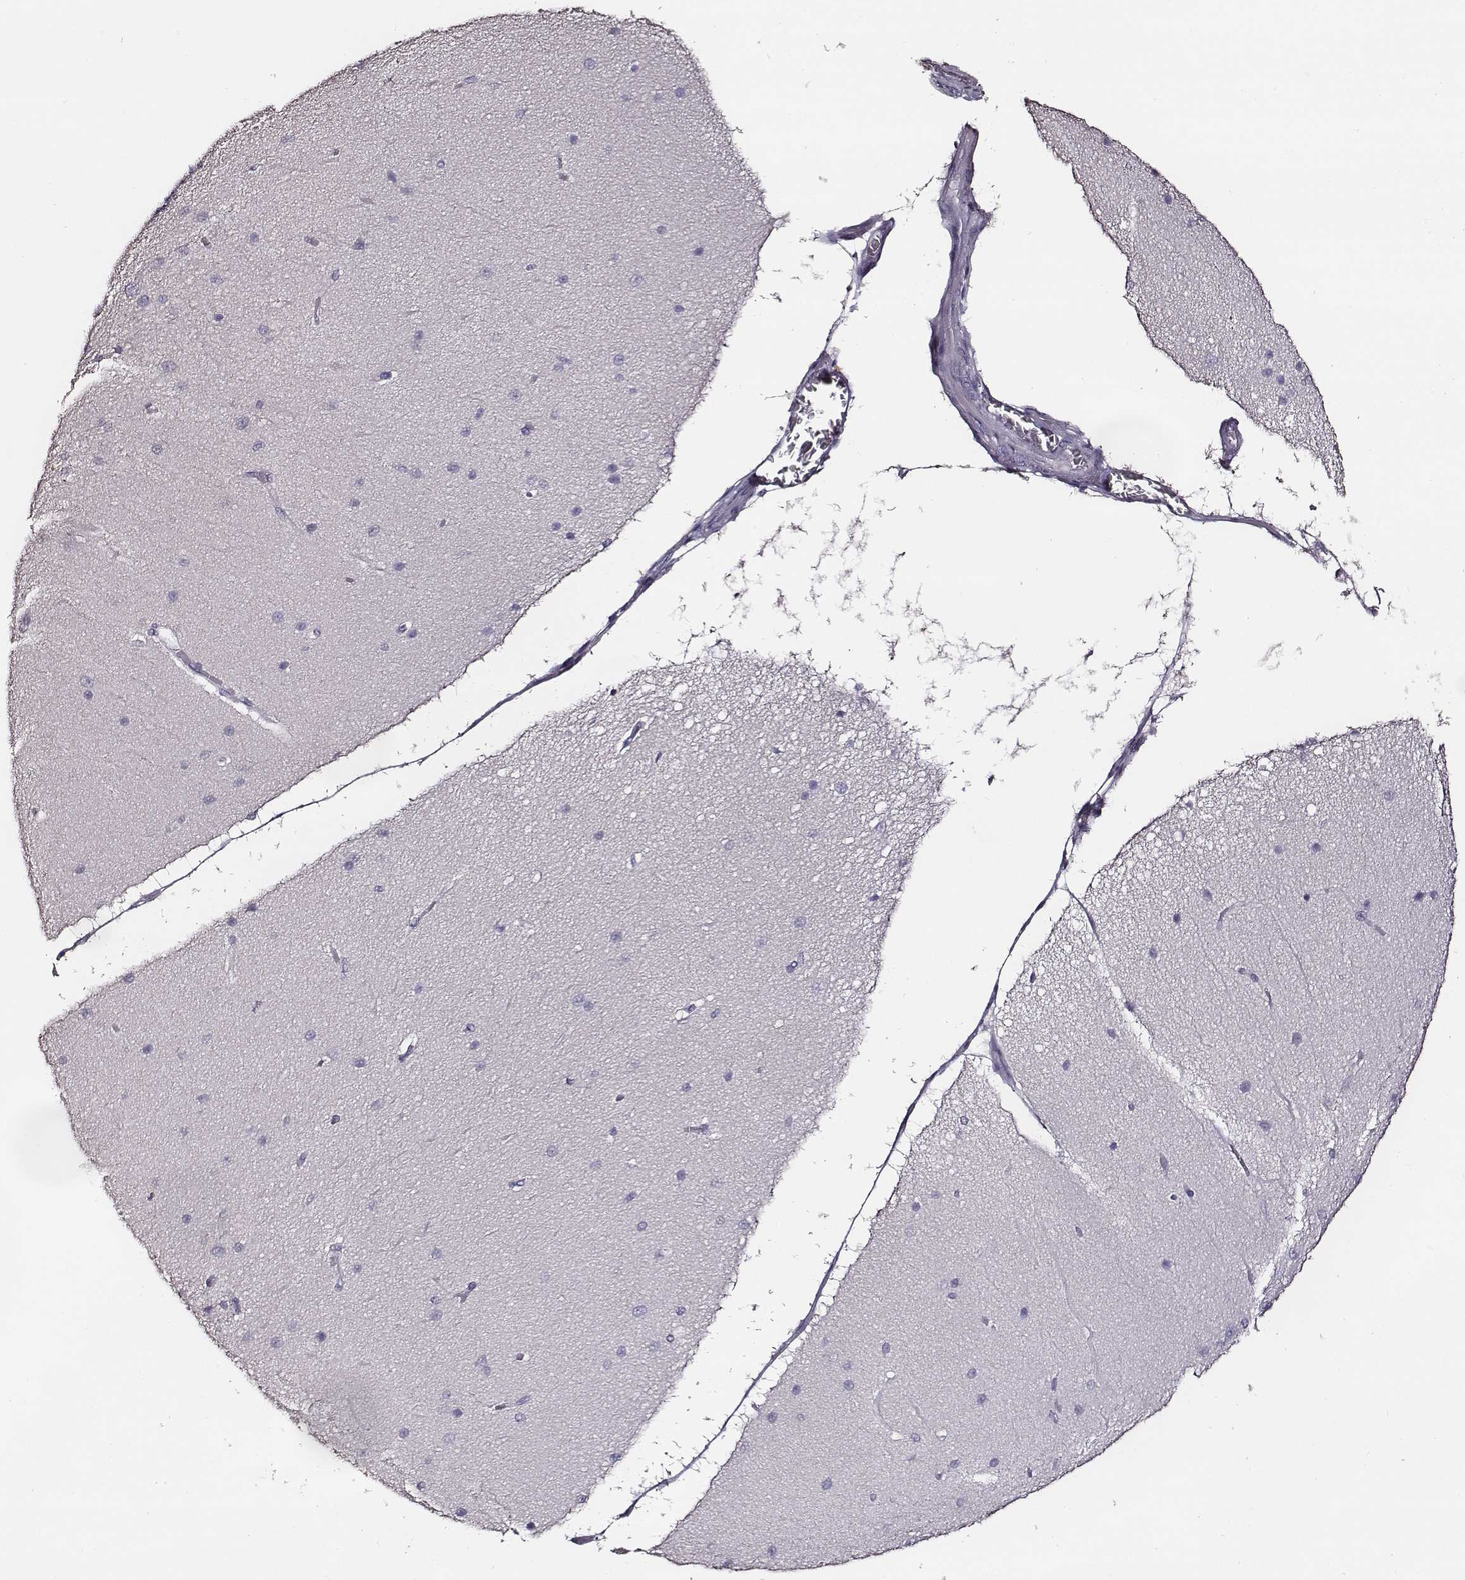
{"staining": {"intensity": "negative", "quantity": "none", "location": "none"}, "tissue": "cerebellum", "cell_type": "Cells in granular layer", "image_type": "normal", "snomed": [{"axis": "morphology", "description": "Normal tissue, NOS"}, {"axis": "topography", "description": "Cerebellum"}], "caption": "Human cerebellum stained for a protein using immunohistochemistry (IHC) displays no staining in cells in granular layer.", "gene": "AADAT", "patient": {"sex": "female", "age": 54}}